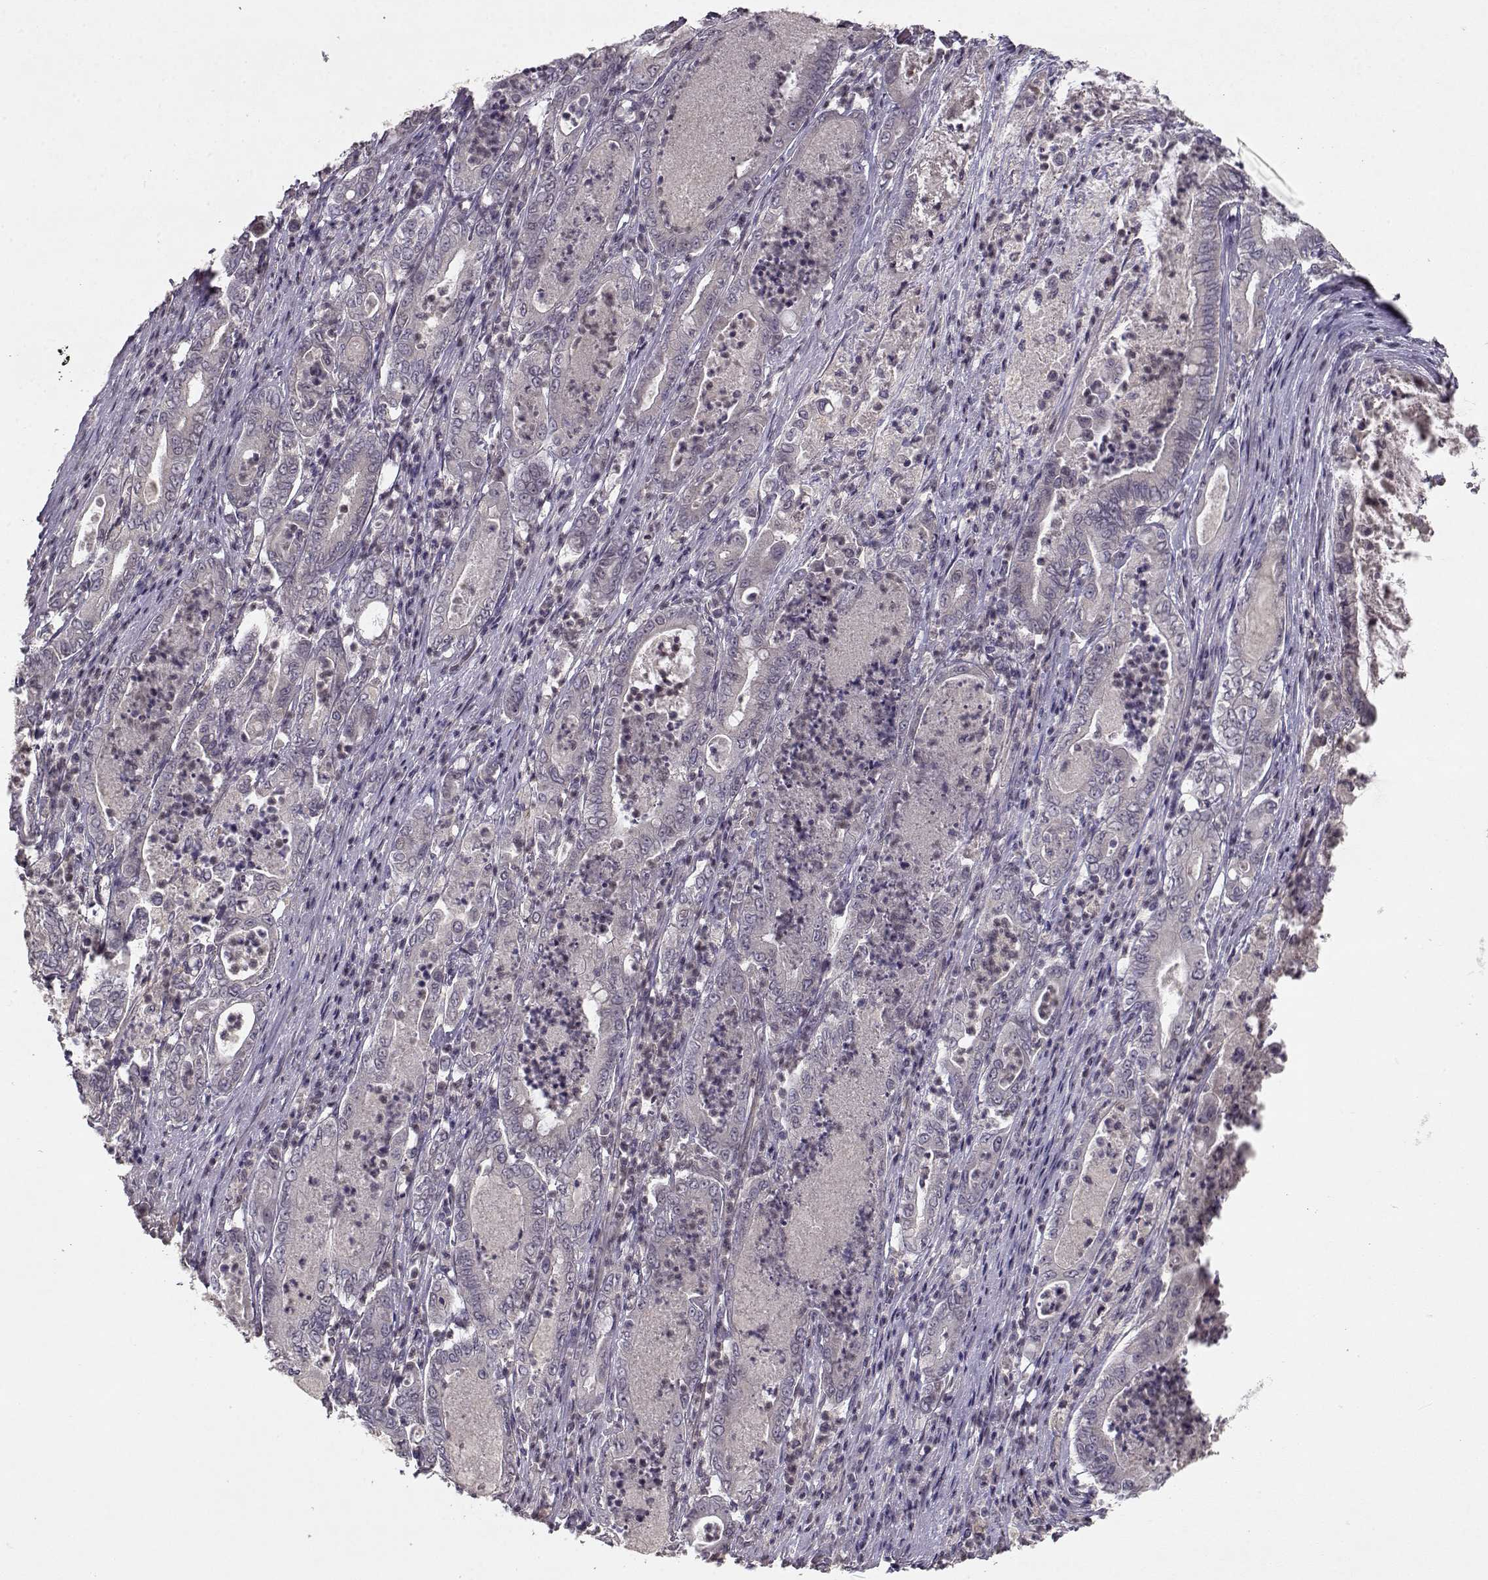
{"staining": {"intensity": "negative", "quantity": "none", "location": "none"}, "tissue": "pancreatic cancer", "cell_type": "Tumor cells", "image_type": "cancer", "snomed": [{"axis": "morphology", "description": "Adenocarcinoma, NOS"}, {"axis": "topography", "description": "Pancreas"}], "caption": "DAB immunohistochemical staining of human pancreatic adenocarcinoma demonstrates no significant expression in tumor cells.", "gene": "BMX", "patient": {"sex": "male", "age": 71}}